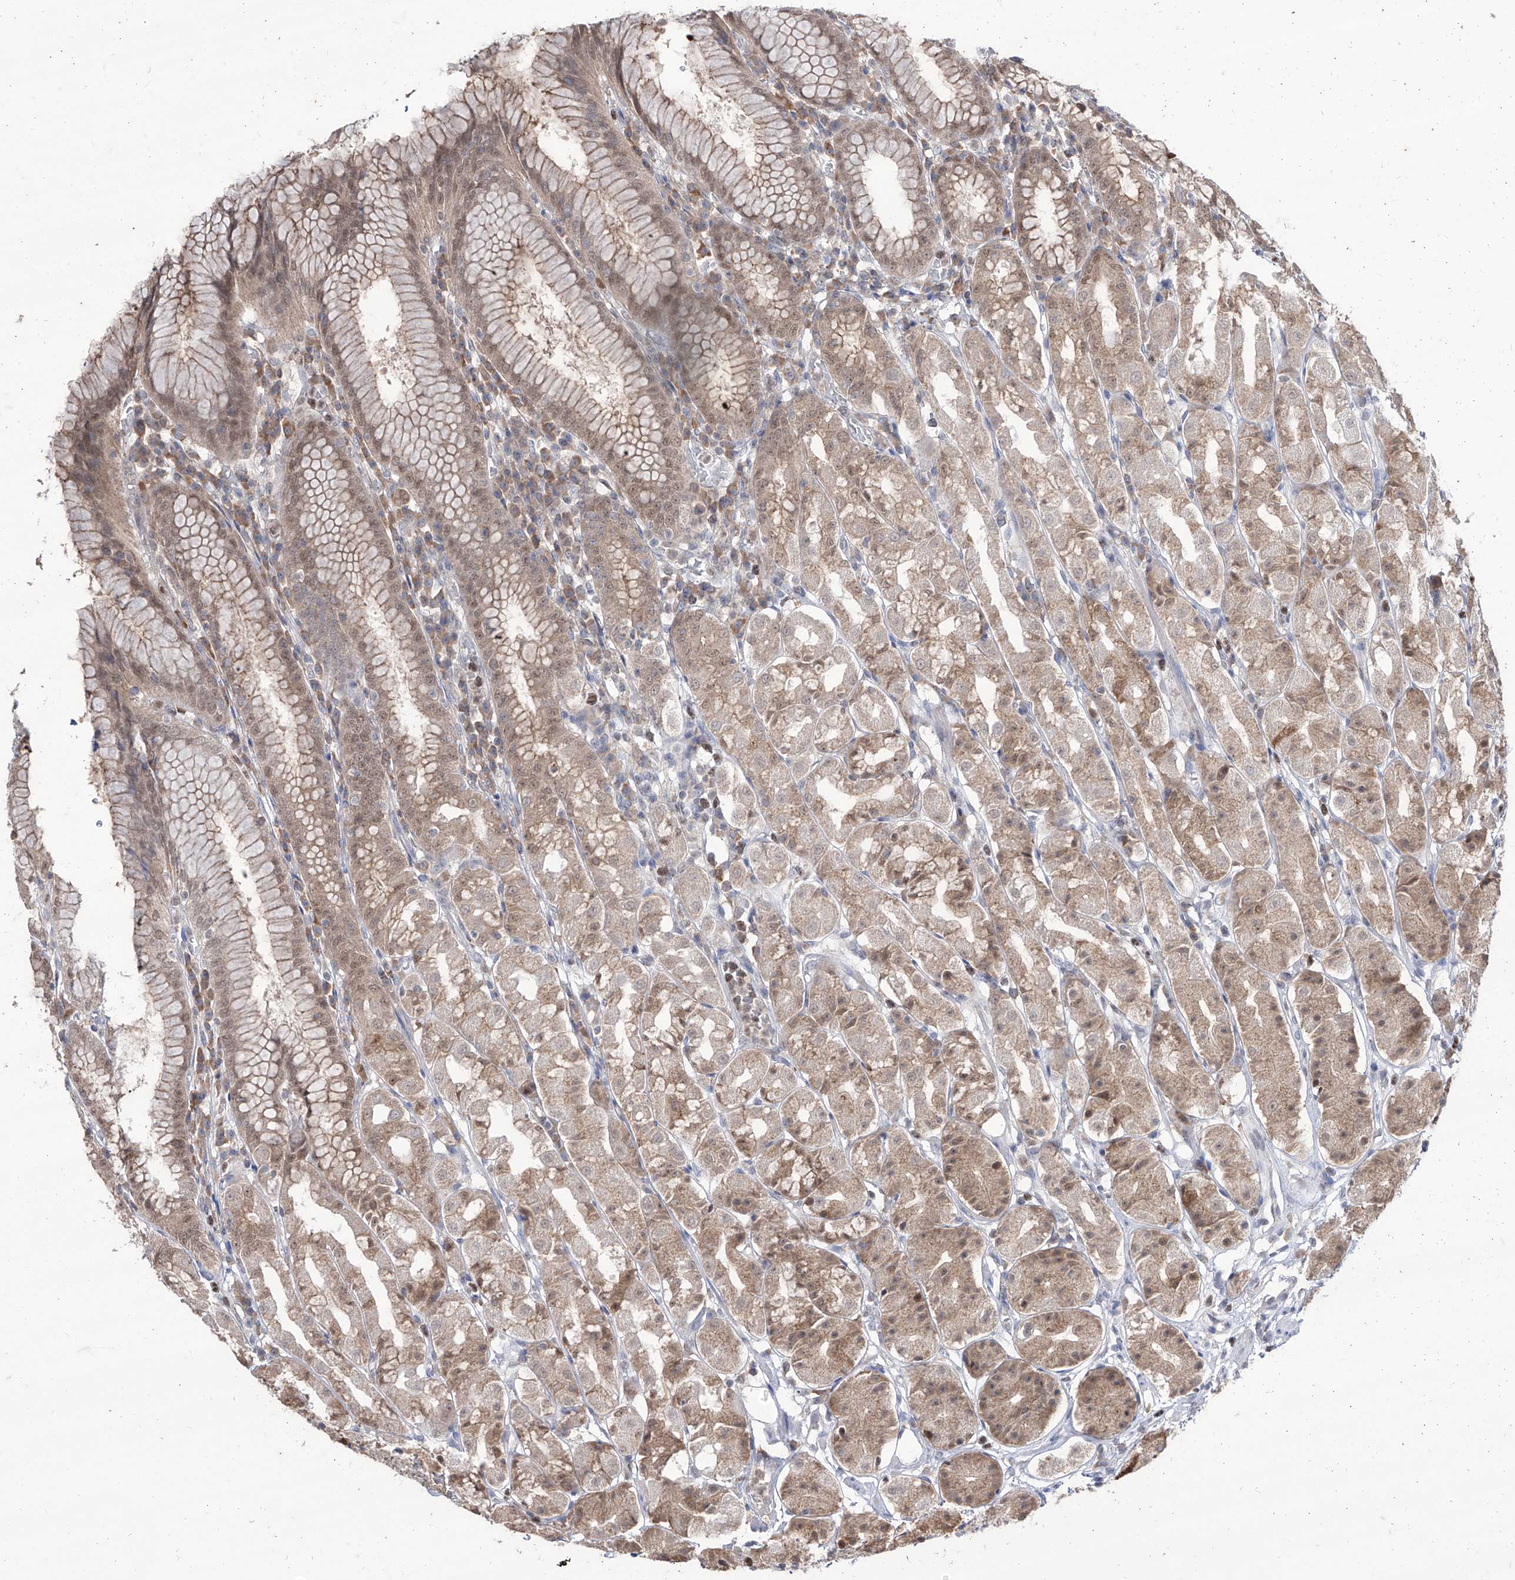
{"staining": {"intensity": "moderate", "quantity": ">75%", "location": "cytoplasmic/membranous,nuclear"}, "tissue": "stomach", "cell_type": "Glandular cells", "image_type": "normal", "snomed": [{"axis": "morphology", "description": "Normal tissue, NOS"}, {"axis": "topography", "description": "Stomach"}, {"axis": "topography", "description": "Stomach, lower"}], "caption": "Moderate cytoplasmic/membranous,nuclear protein expression is present in approximately >75% of glandular cells in stomach. Using DAB (3,3'-diaminobenzidine) (brown) and hematoxylin (blue) stains, captured at high magnification using brightfield microscopy.", "gene": "BROX", "patient": {"sex": "female", "age": 56}}